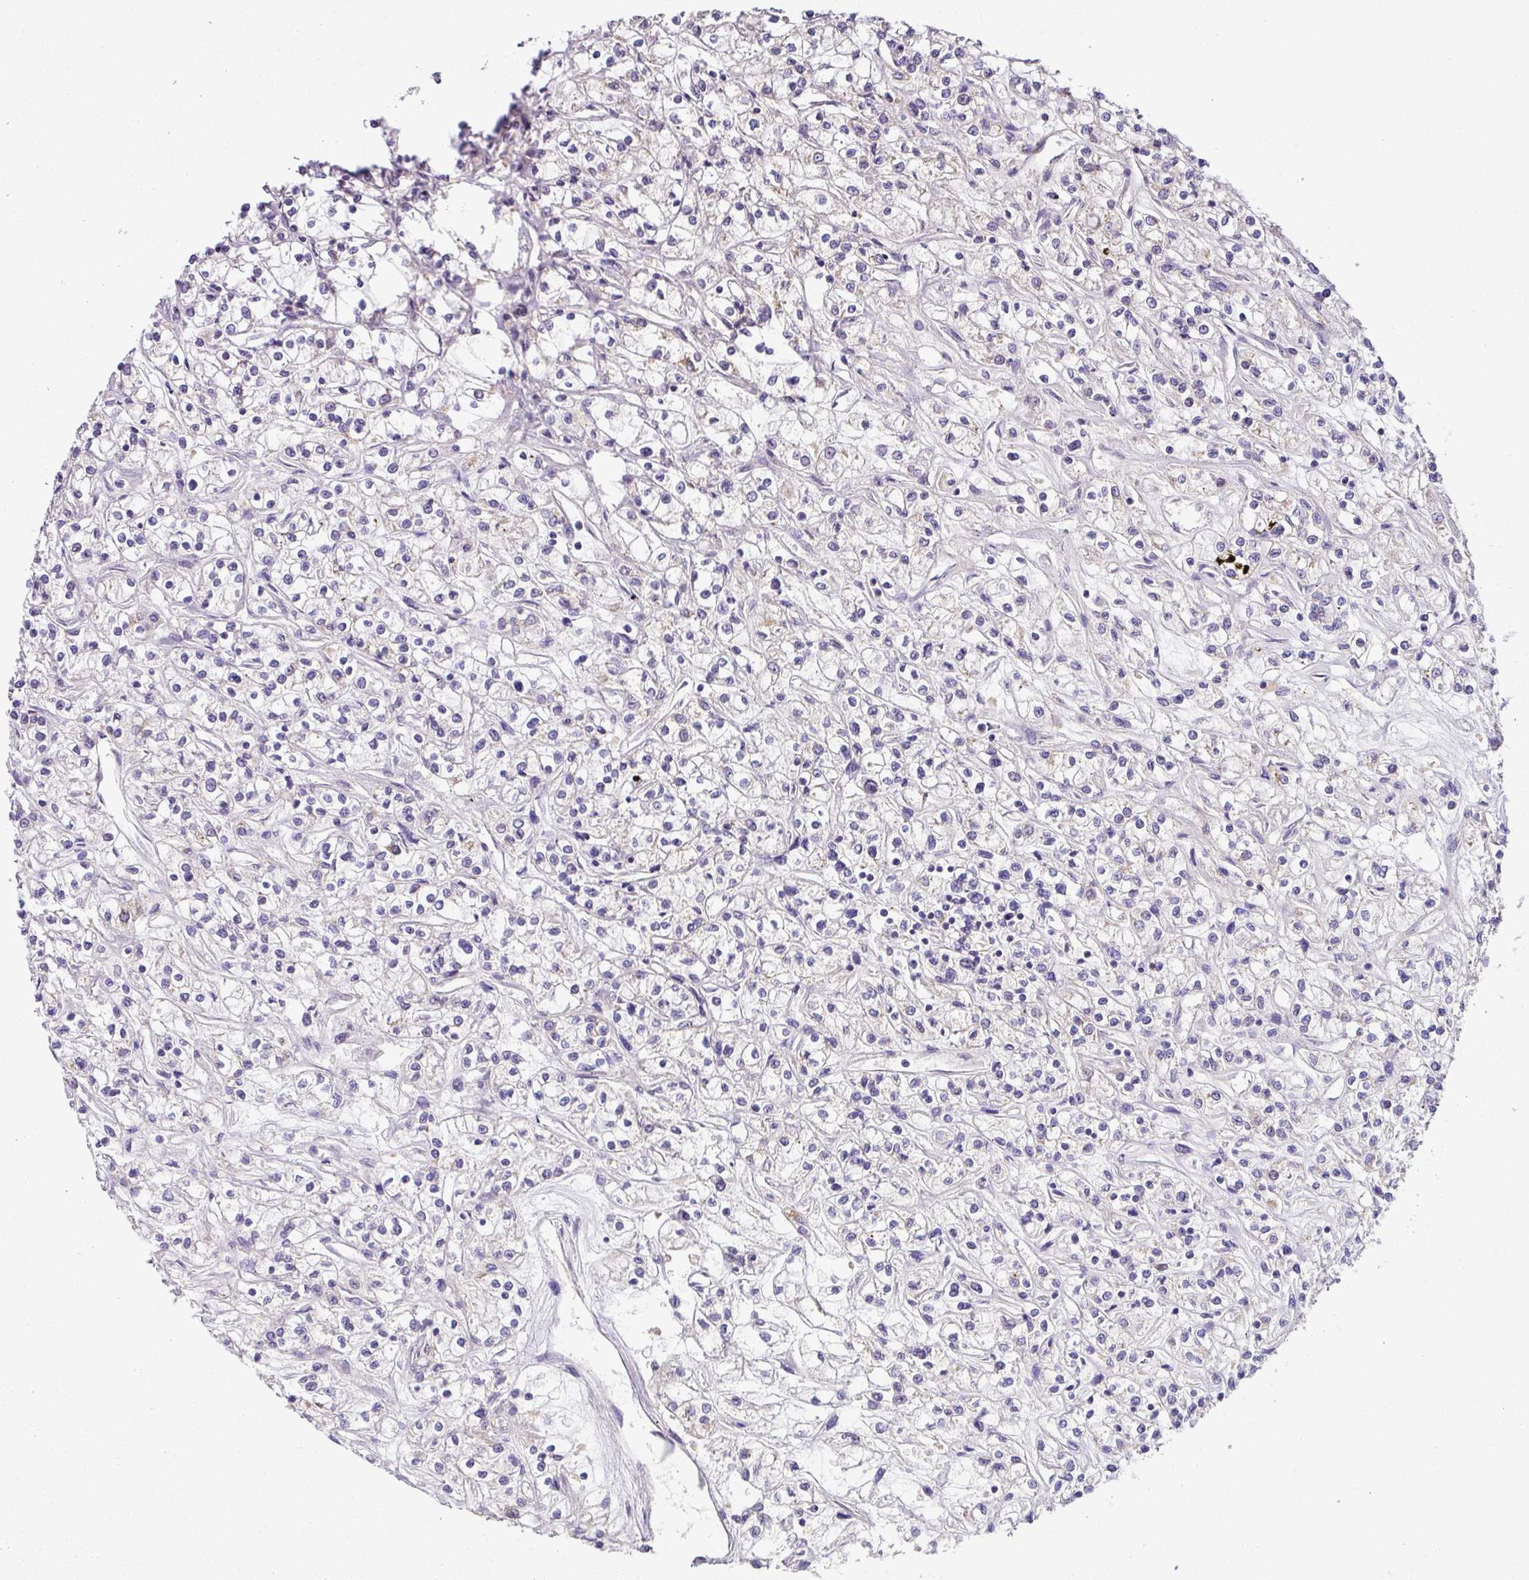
{"staining": {"intensity": "negative", "quantity": "none", "location": "none"}, "tissue": "renal cancer", "cell_type": "Tumor cells", "image_type": "cancer", "snomed": [{"axis": "morphology", "description": "Adenocarcinoma, NOS"}, {"axis": "topography", "description": "Kidney"}], "caption": "Renal cancer (adenocarcinoma) stained for a protein using immunohistochemistry demonstrates no positivity tumor cells.", "gene": "SARS2", "patient": {"sex": "female", "age": 59}}